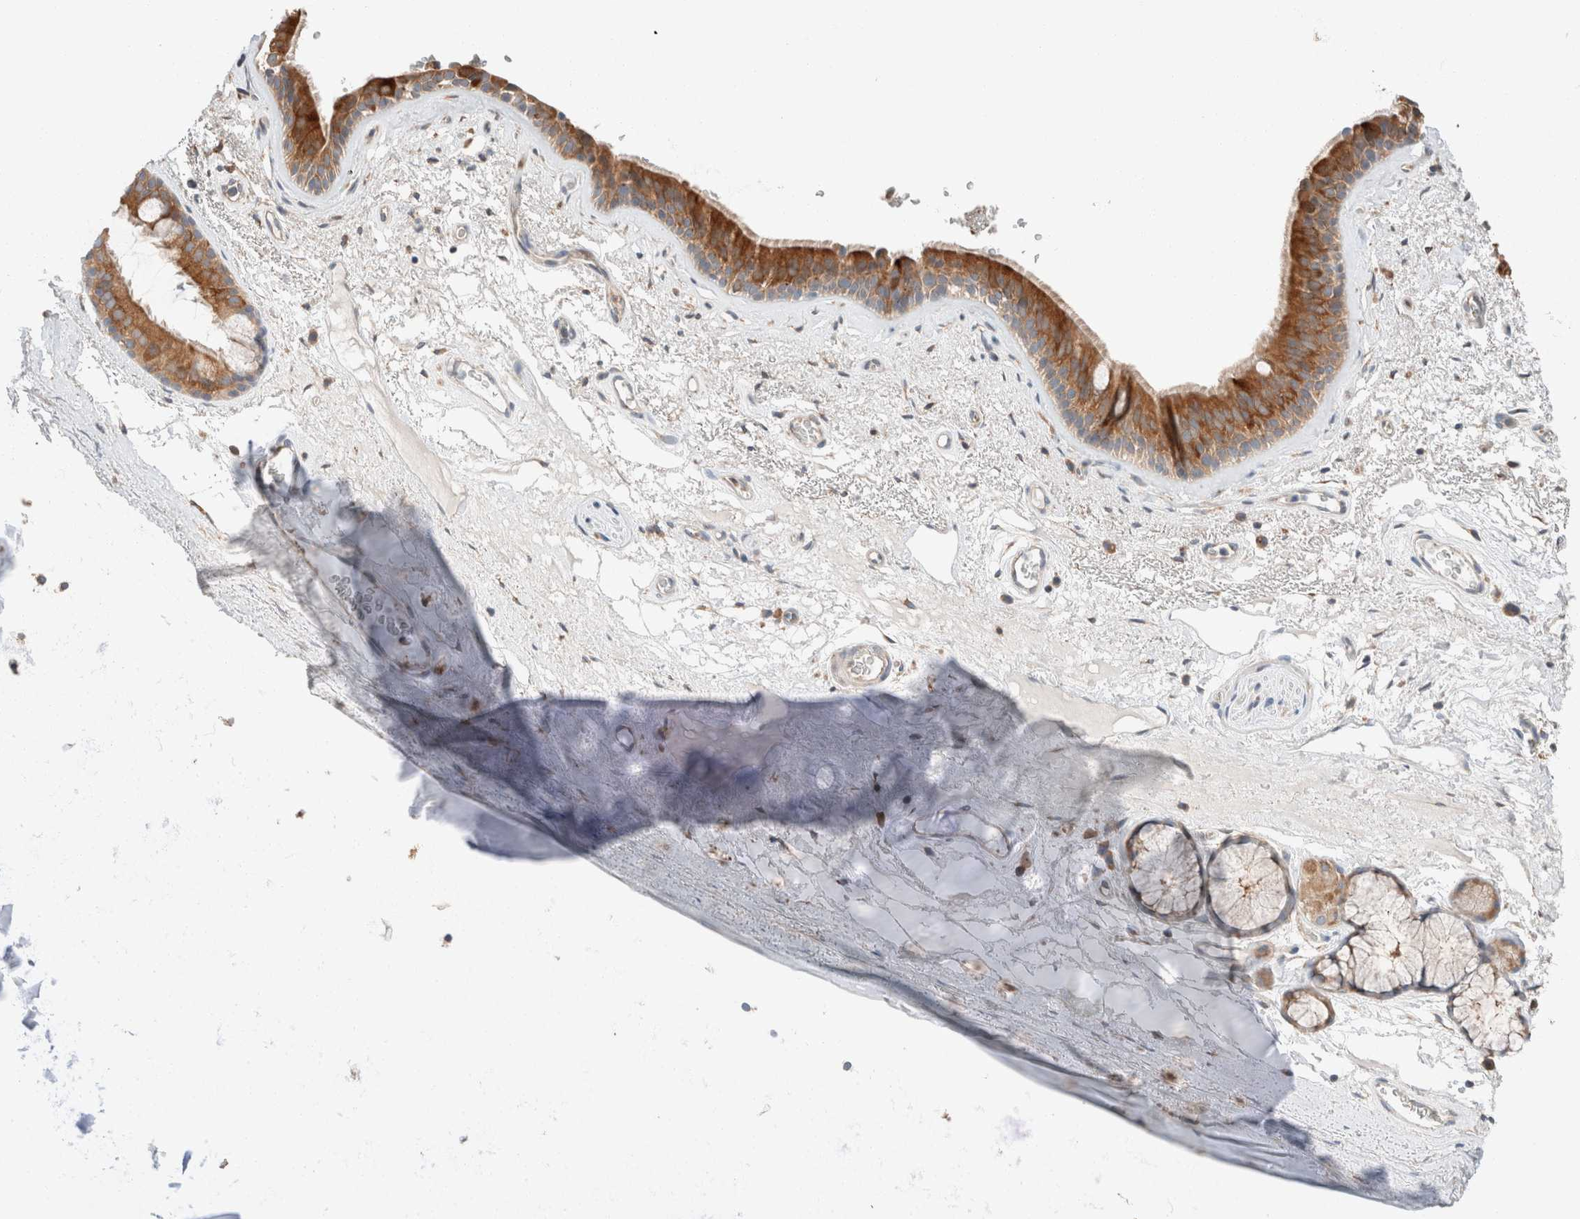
{"staining": {"intensity": "strong", "quantity": ">75%", "location": "cytoplasmic/membranous"}, "tissue": "bronchus", "cell_type": "Respiratory epithelial cells", "image_type": "normal", "snomed": [{"axis": "morphology", "description": "Normal tissue, NOS"}, {"axis": "topography", "description": "Cartilage tissue"}], "caption": "This histopathology image demonstrates immunohistochemistry staining of unremarkable bronchus, with high strong cytoplasmic/membranous staining in approximately >75% of respiratory epithelial cells.", "gene": "PCM1", "patient": {"sex": "female", "age": 63}}